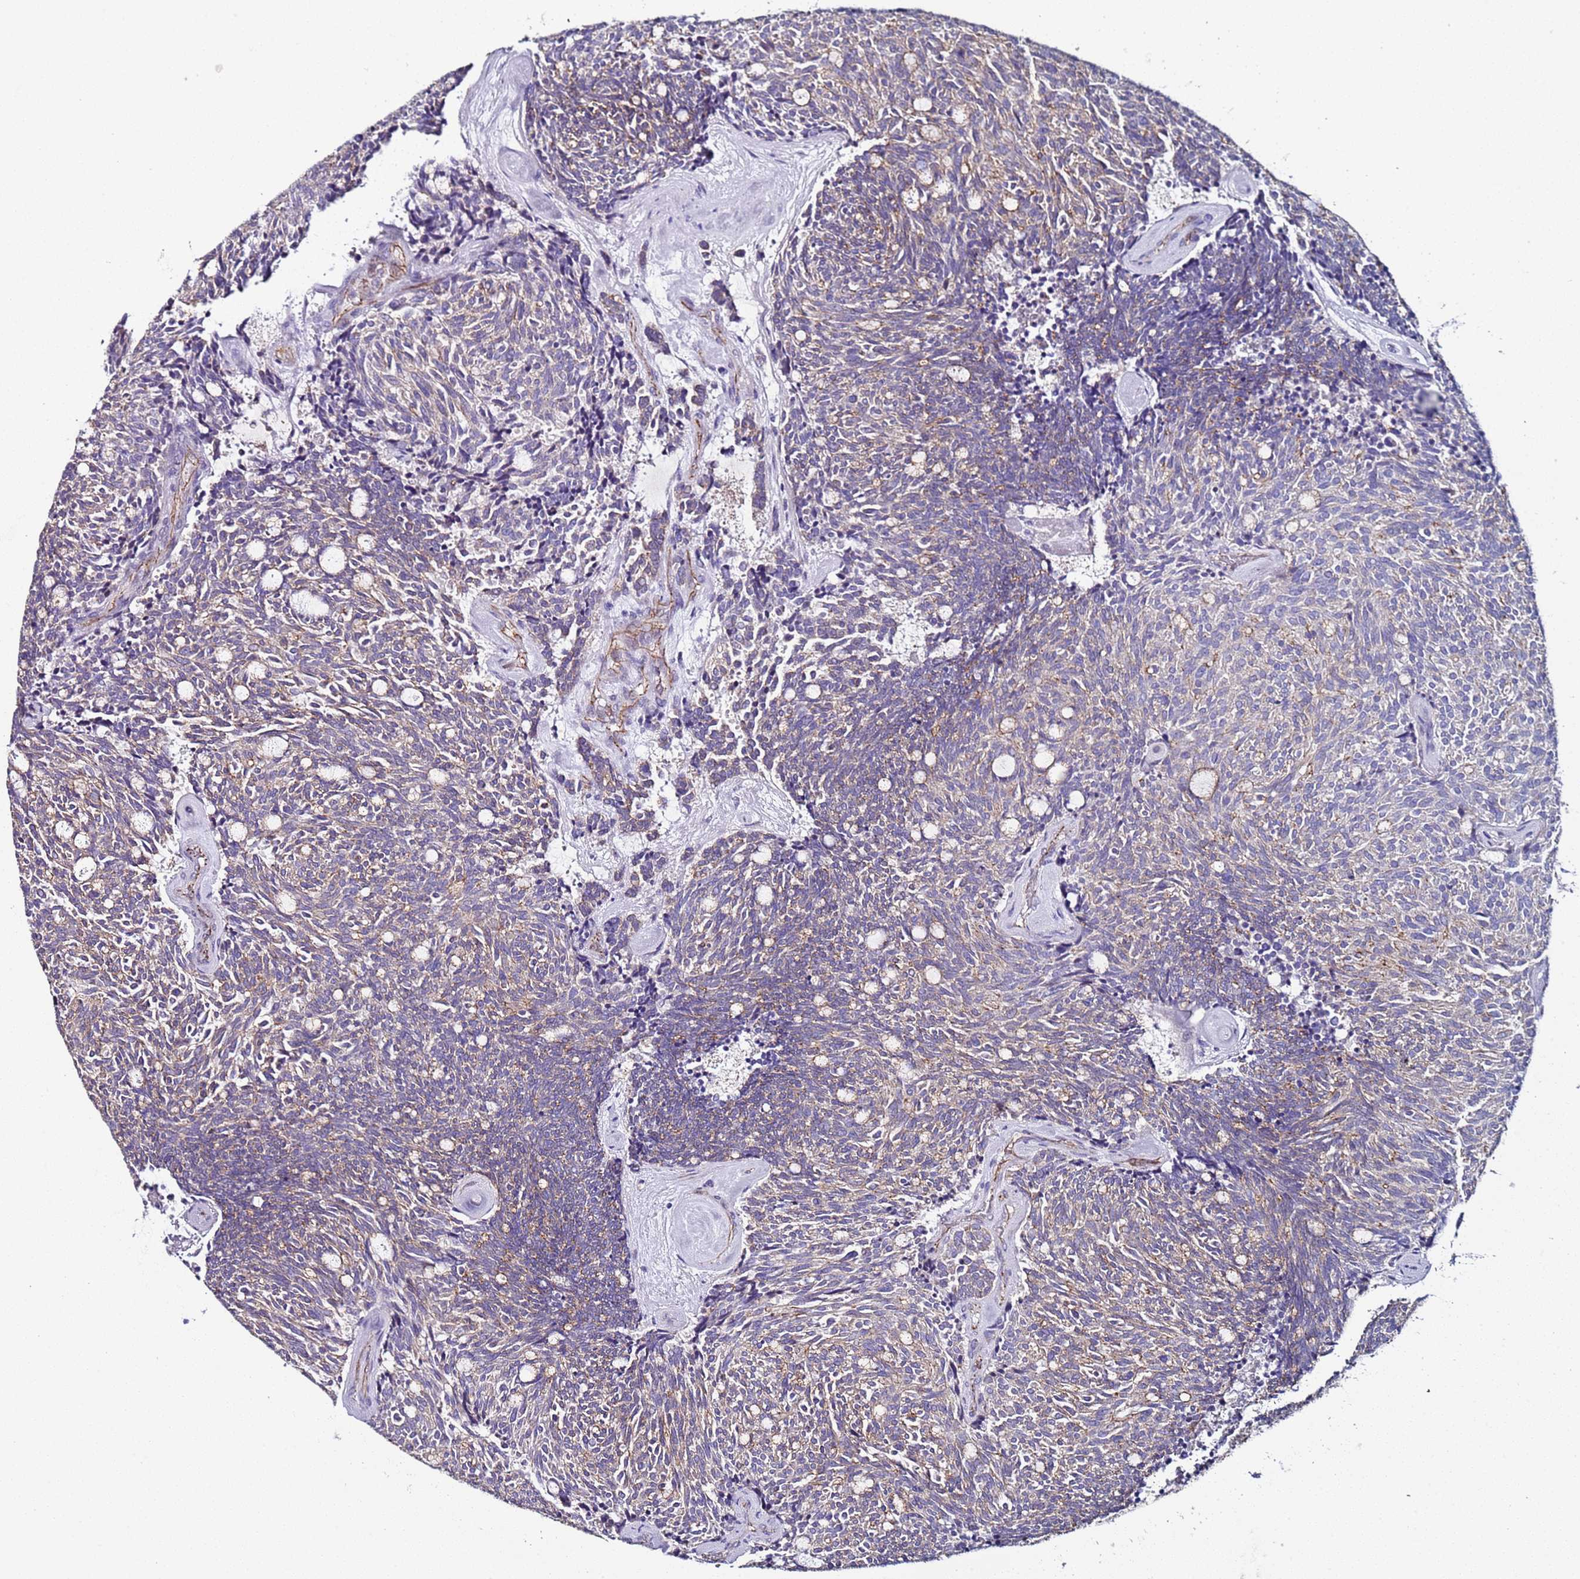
{"staining": {"intensity": "weak", "quantity": "25%-75%", "location": "cytoplasmic/membranous"}, "tissue": "carcinoid", "cell_type": "Tumor cells", "image_type": "cancer", "snomed": [{"axis": "morphology", "description": "Carcinoid, malignant, NOS"}, {"axis": "topography", "description": "Pancreas"}], "caption": "Weak cytoplasmic/membranous positivity is seen in approximately 25%-75% of tumor cells in malignant carcinoid.", "gene": "TENM3", "patient": {"sex": "female", "age": 54}}